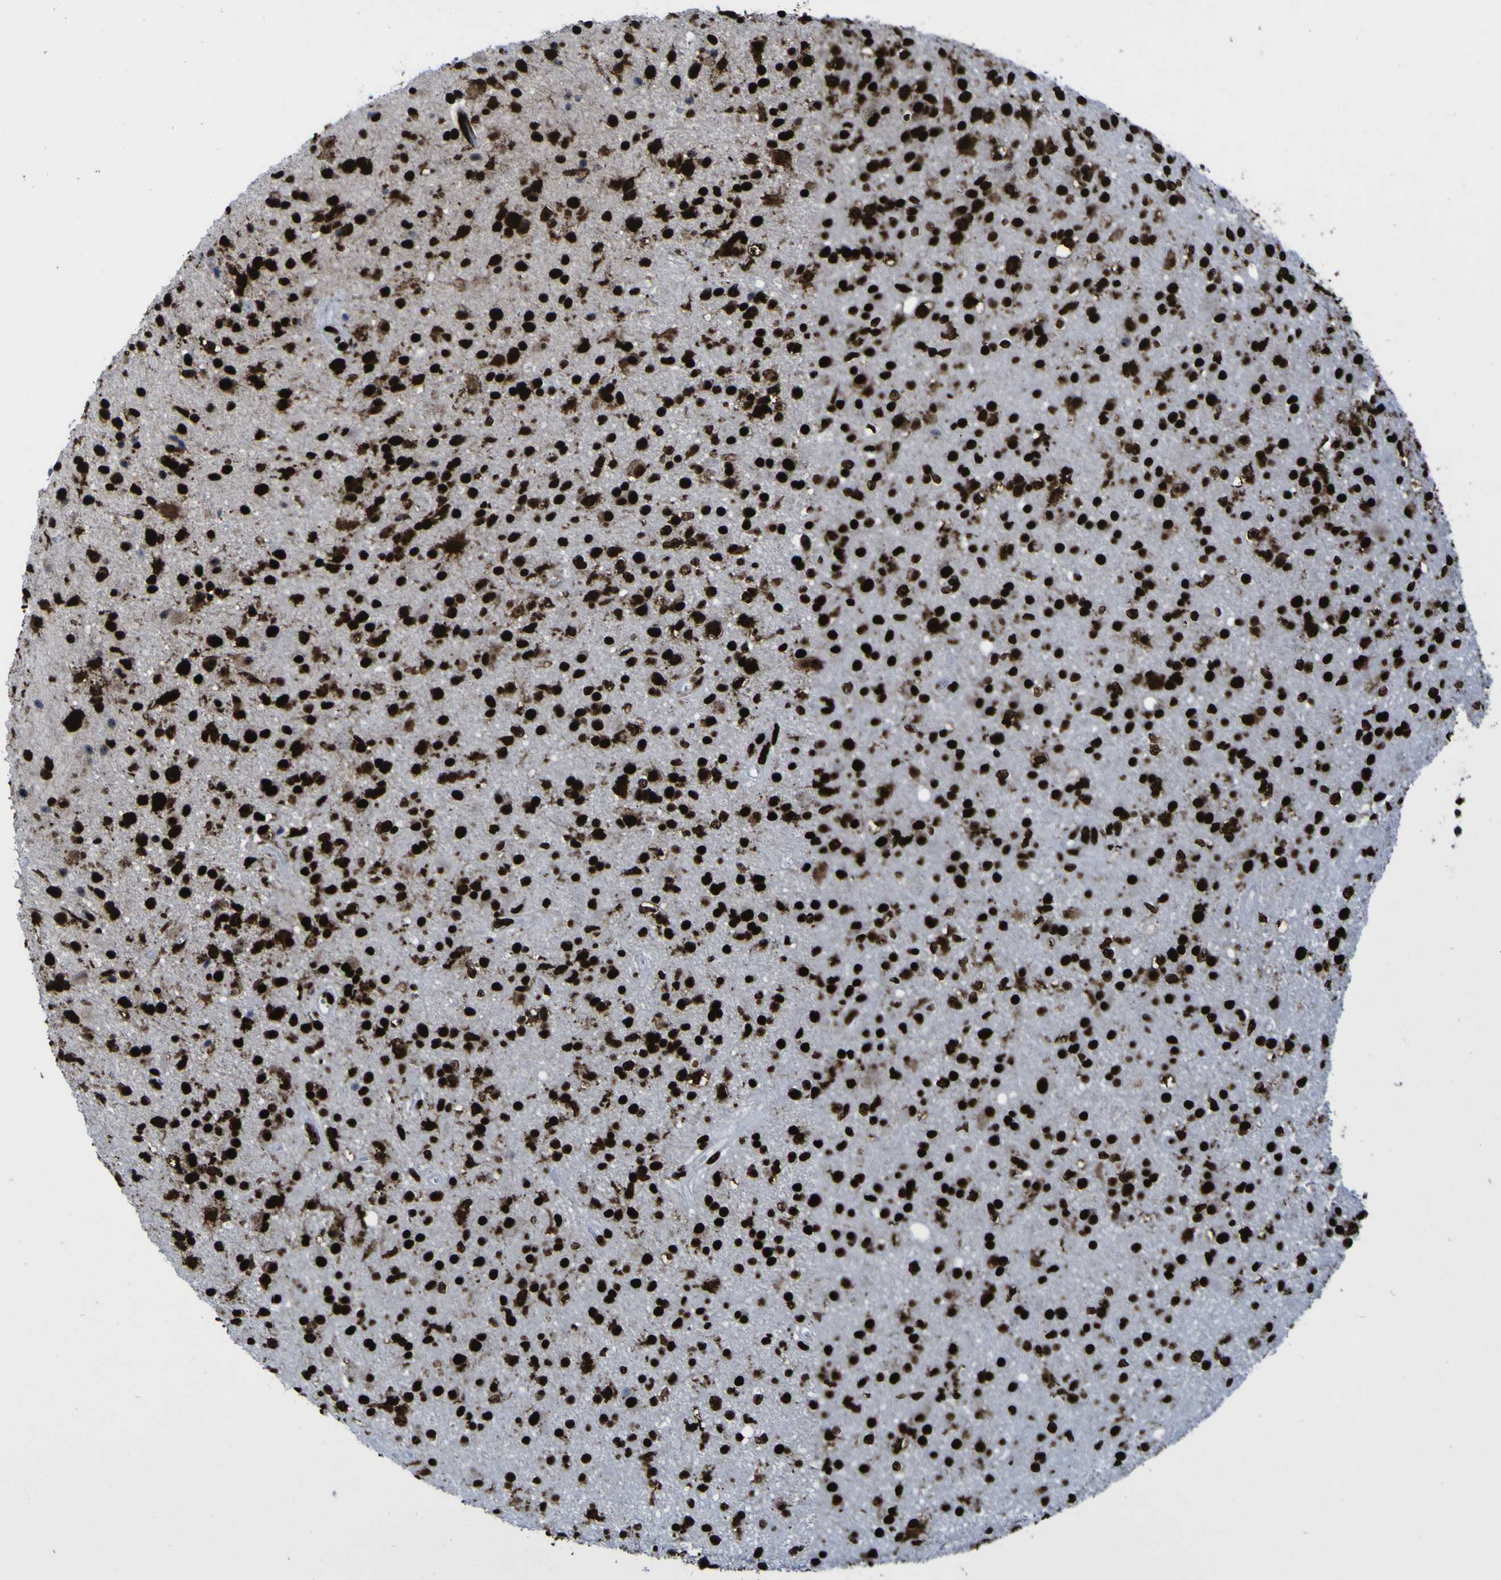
{"staining": {"intensity": "strong", "quantity": ">75%", "location": "nuclear"}, "tissue": "glioma", "cell_type": "Tumor cells", "image_type": "cancer", "snomed": [{"axis": "morphology", "description": "Glioma, malignant, High grade"}, {"axis": "topography", "description": "Brain"}], "caption": "Strong nuclear expression is identified in about >75% of tumor cells in high-grade glioma (malignant).", "gene": "NPM1", "patient": {"sex": "male", "age": 33}}